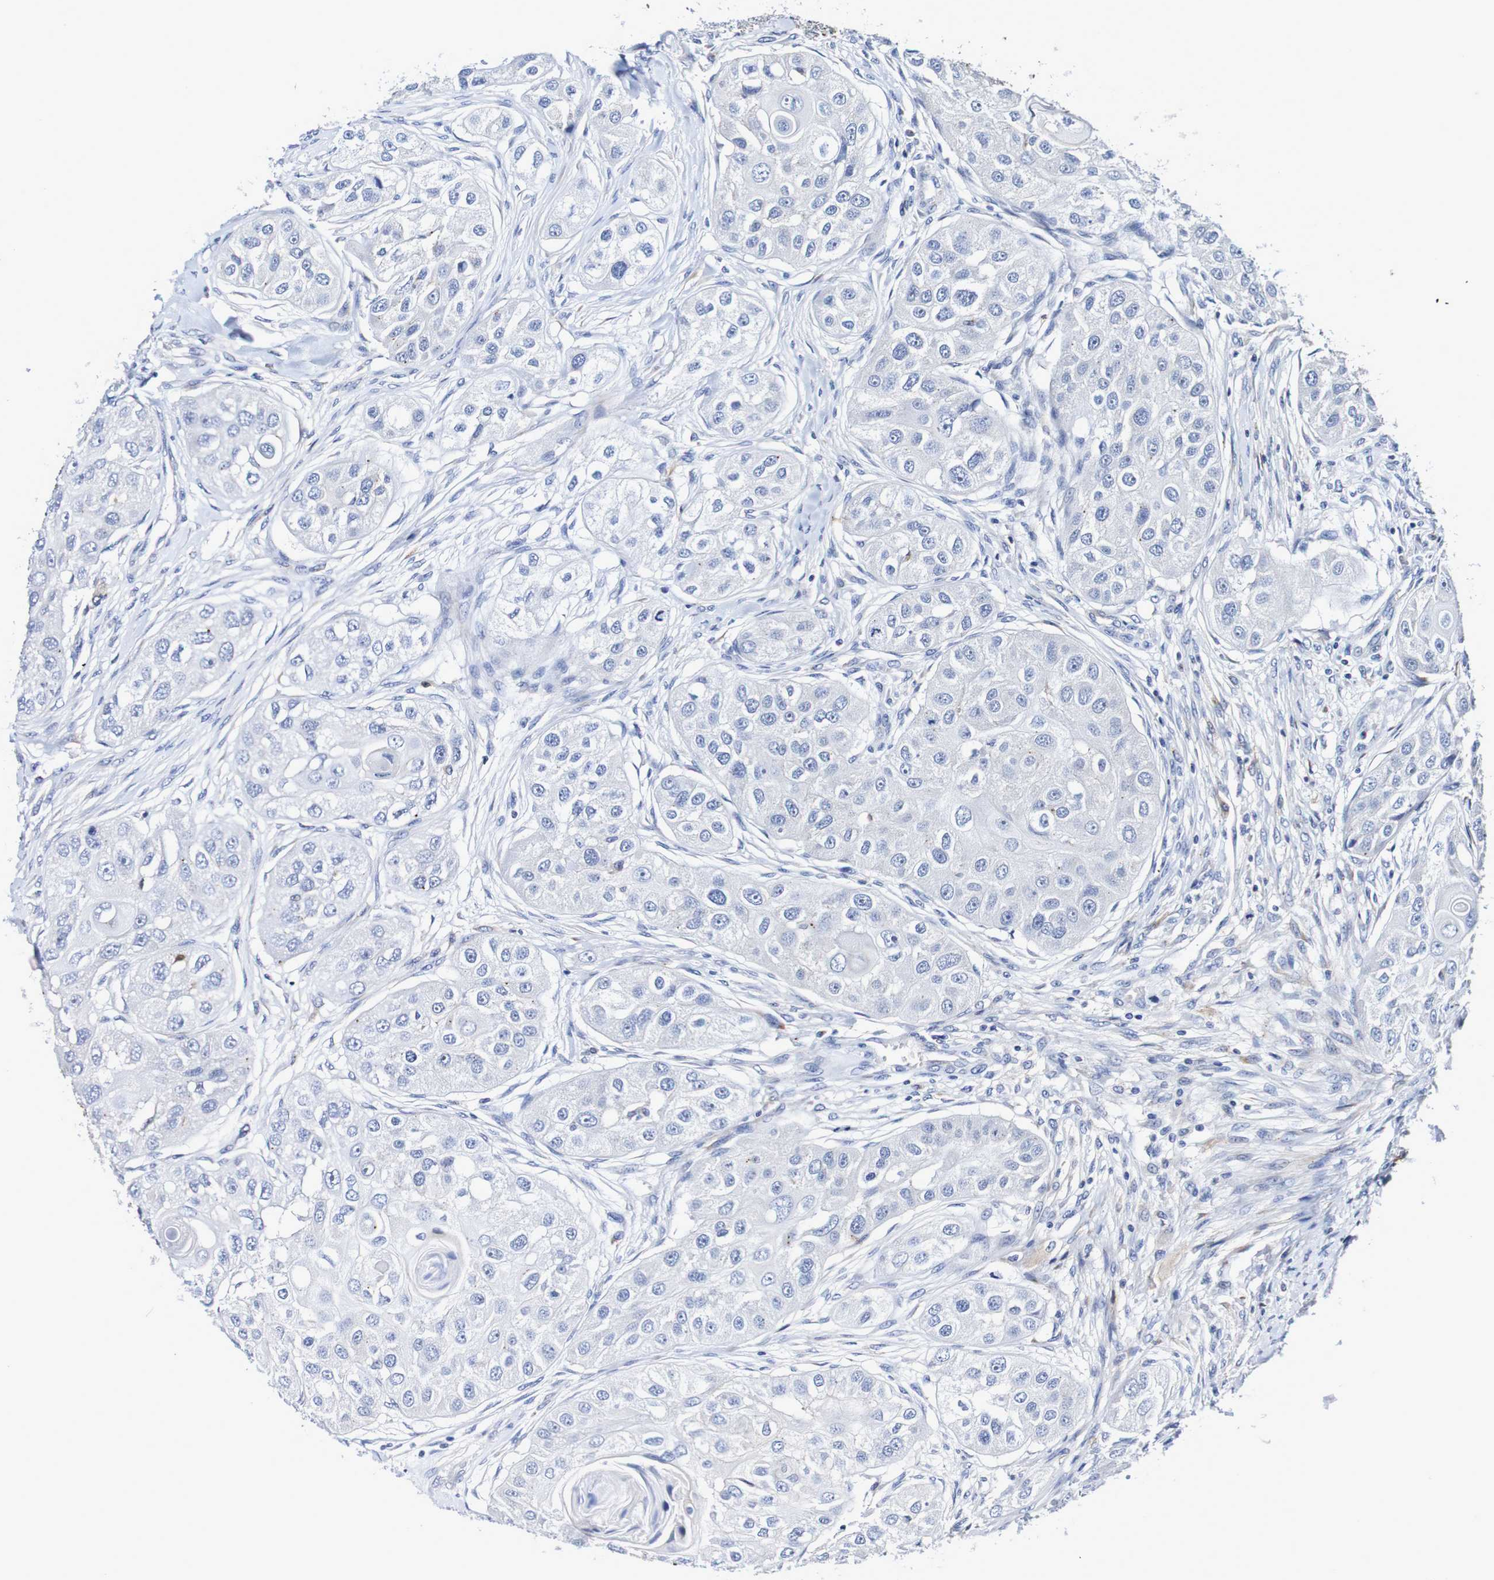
{"staining": {"intensity": "negative", "quantity": "none", "location": "none"}, "tissue": "head and neck cancer", "cell_type": "Tumor cells", "image_type": "cancer", "snomed": [{"axis": "morphology", "description": "Normal tissue, NOS"}, {"axis": "morphology", "description": "Squamous cell carcinoma, NOS"}, {"axis": "topography", "description": "Skeletal muscle"}, {"axis": "topography", "description": "Head-Neck"}], "caption": "This is an IHC image of human head and neck cancer (squamous cell carcinoma). There is no expression in tumor cells.", "gene": "SEZ6", "patient": {"sex": "male", "age": 51}}